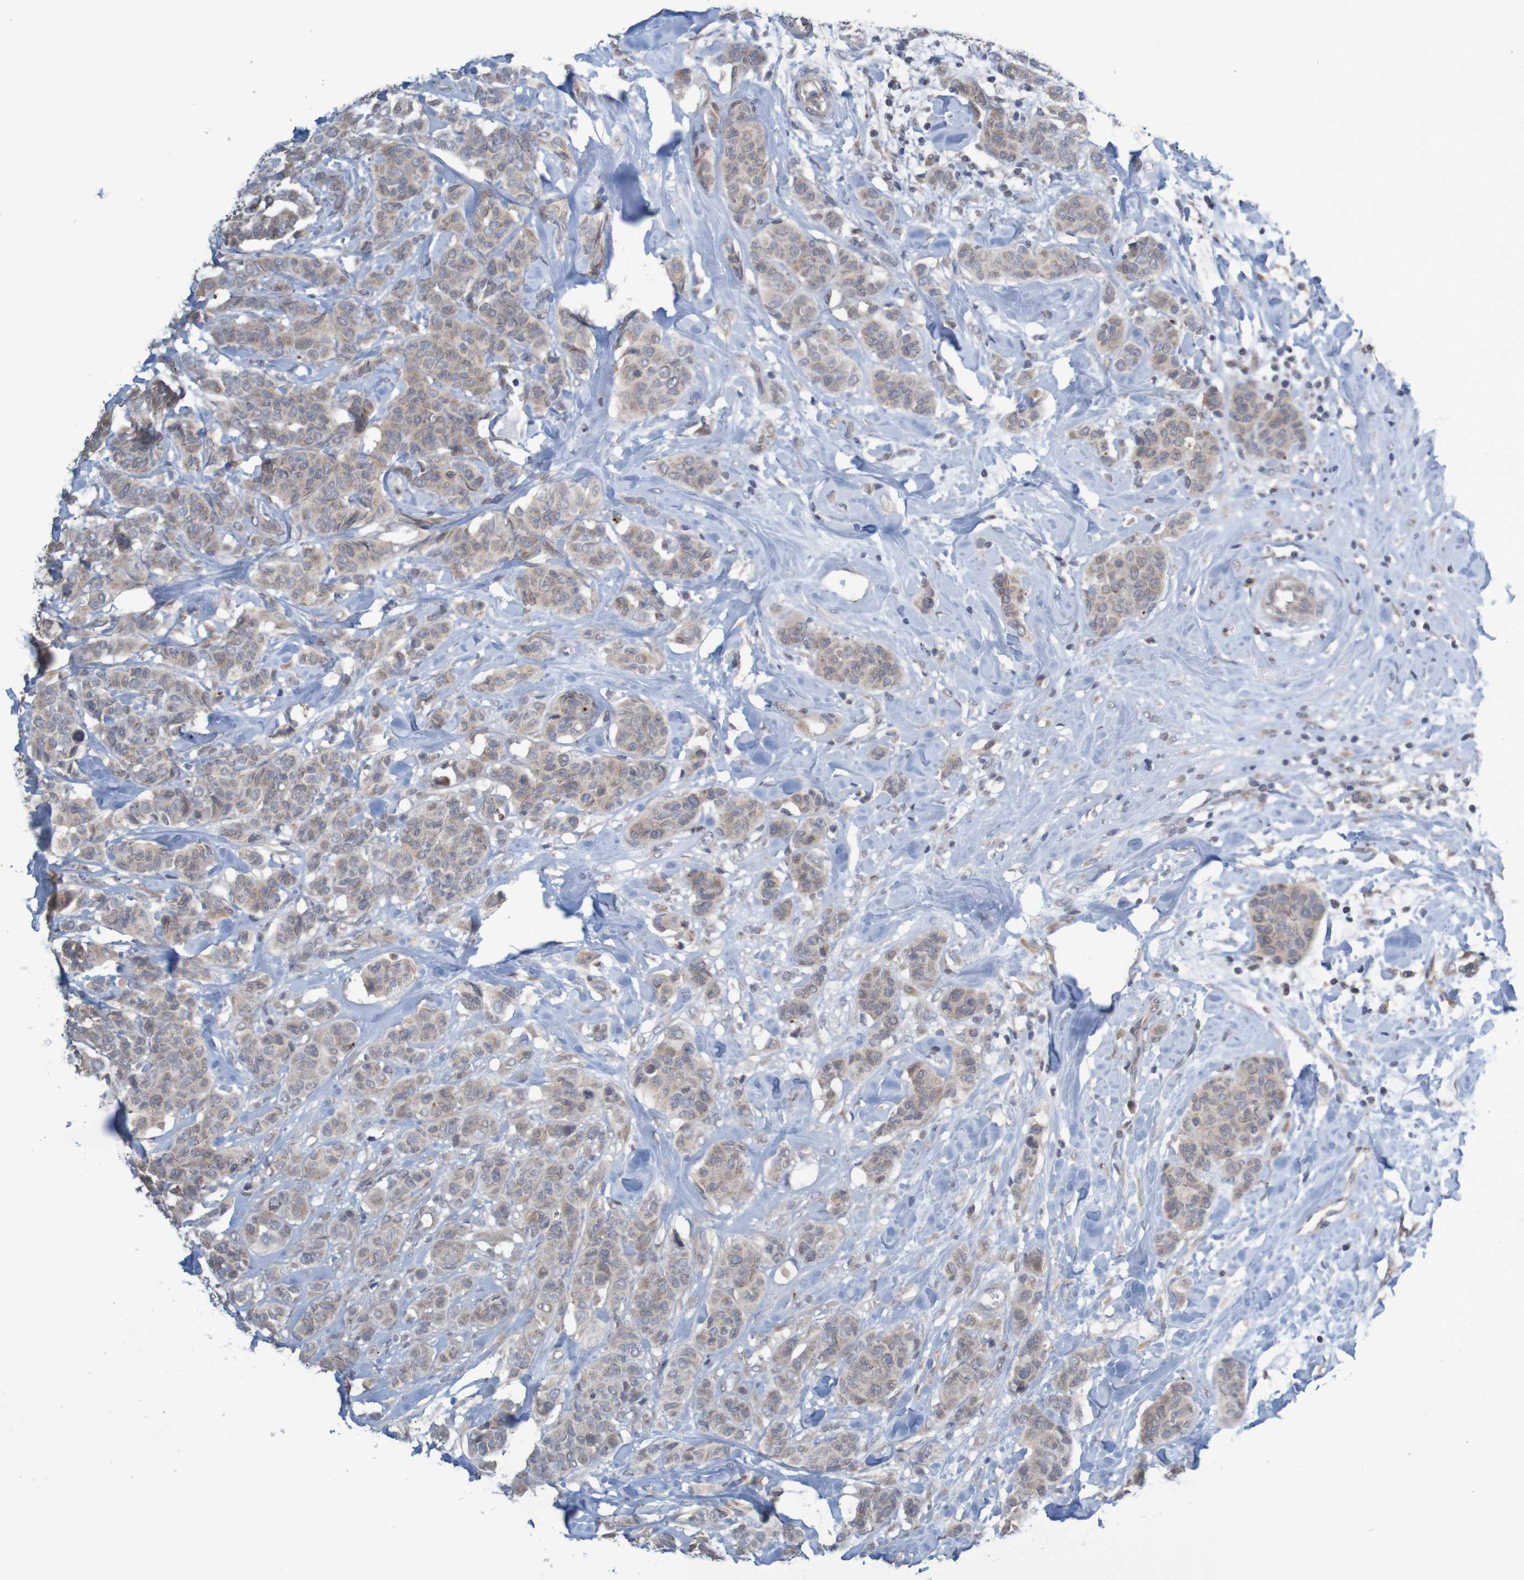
{"staining": {"intensity": "weak", "quantity": ">75%", "location": "cytoplasmic/membranous"}, "tissue": "breast cancer", "cell_type": "Tumor cells", "image_type": "cancer", "snomed": [{"axis": "morphology", "description": "Normal tissue, NOS"}, {"axis": "morphology", "description": "Duct carcinoma"}, {"axis": "topography", "description": "Breast"}], "caption": "Breast cancer (infiltrating ductal carcinoma) stained with DAB (3,3'-diaminobenzidine) IHC displays low levels of weak cytoplasmic/membranous expression in approximately >75% of tumor cells. (Brightfield microscopy of DAB IHC at high magnification).", "gene": "ANKK1", "patient": {"sex": "female", "age": 40}}